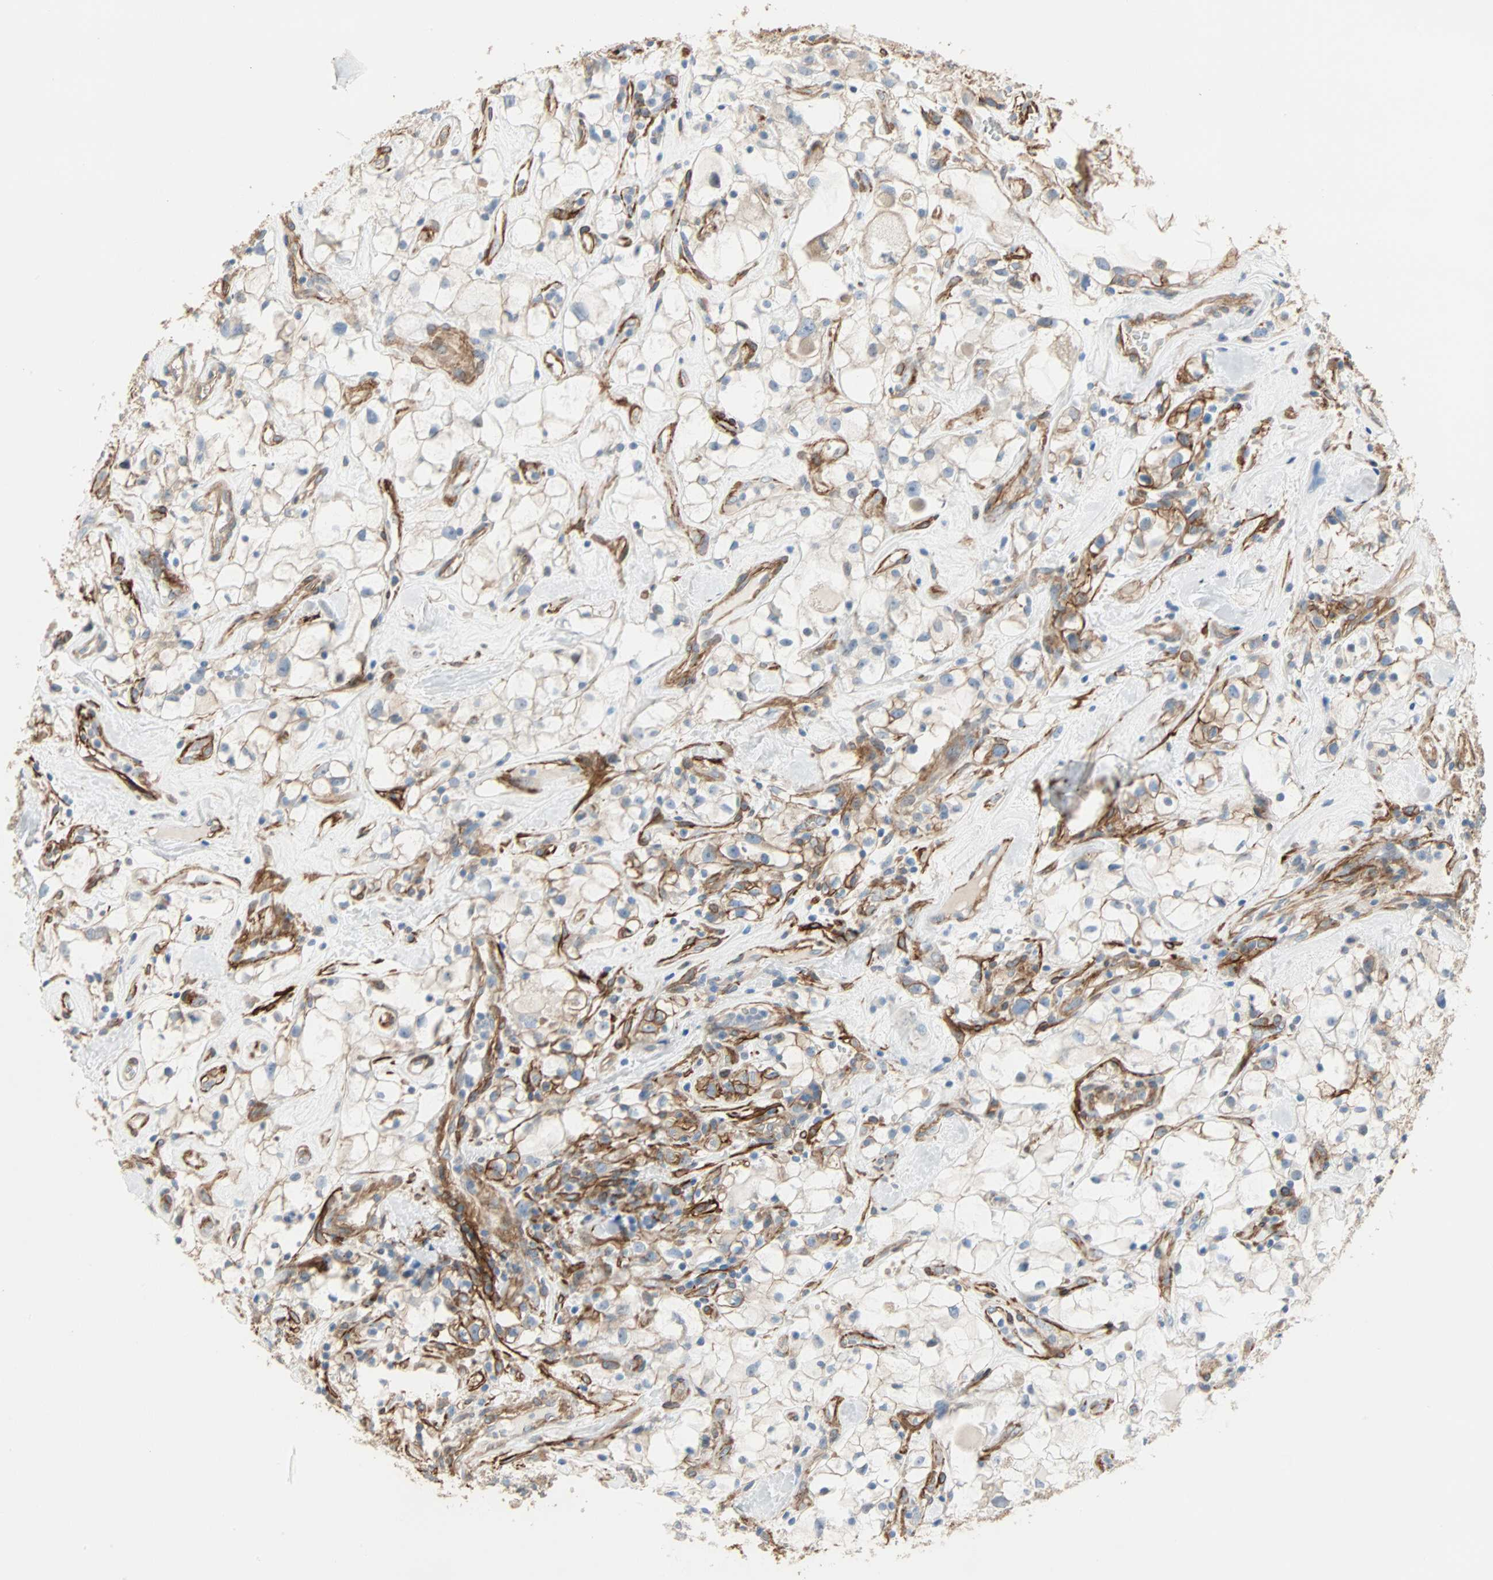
{"staining": {"intensity": "moderate", "quantity": "<25%", "location": "cytoplasmic/membranous"}, "tissue": "renal cancer", "cell_type": "Tumor cells", "image_type": "cancer", "snomed": [{"axis": "morphology", "description": "Adenocarcinoma, NOS"}, {"axis": "topography", "description": "Kidney"}], "caption": "Renal cancer (adenocarcinoma) stained for a protein (brown) reveals moderate cytoplasmic/membranous positive positivity in about <25% of tumor cells.", "gene": "EPB41L2", "patient": {"sex": "female", "age": 60}}